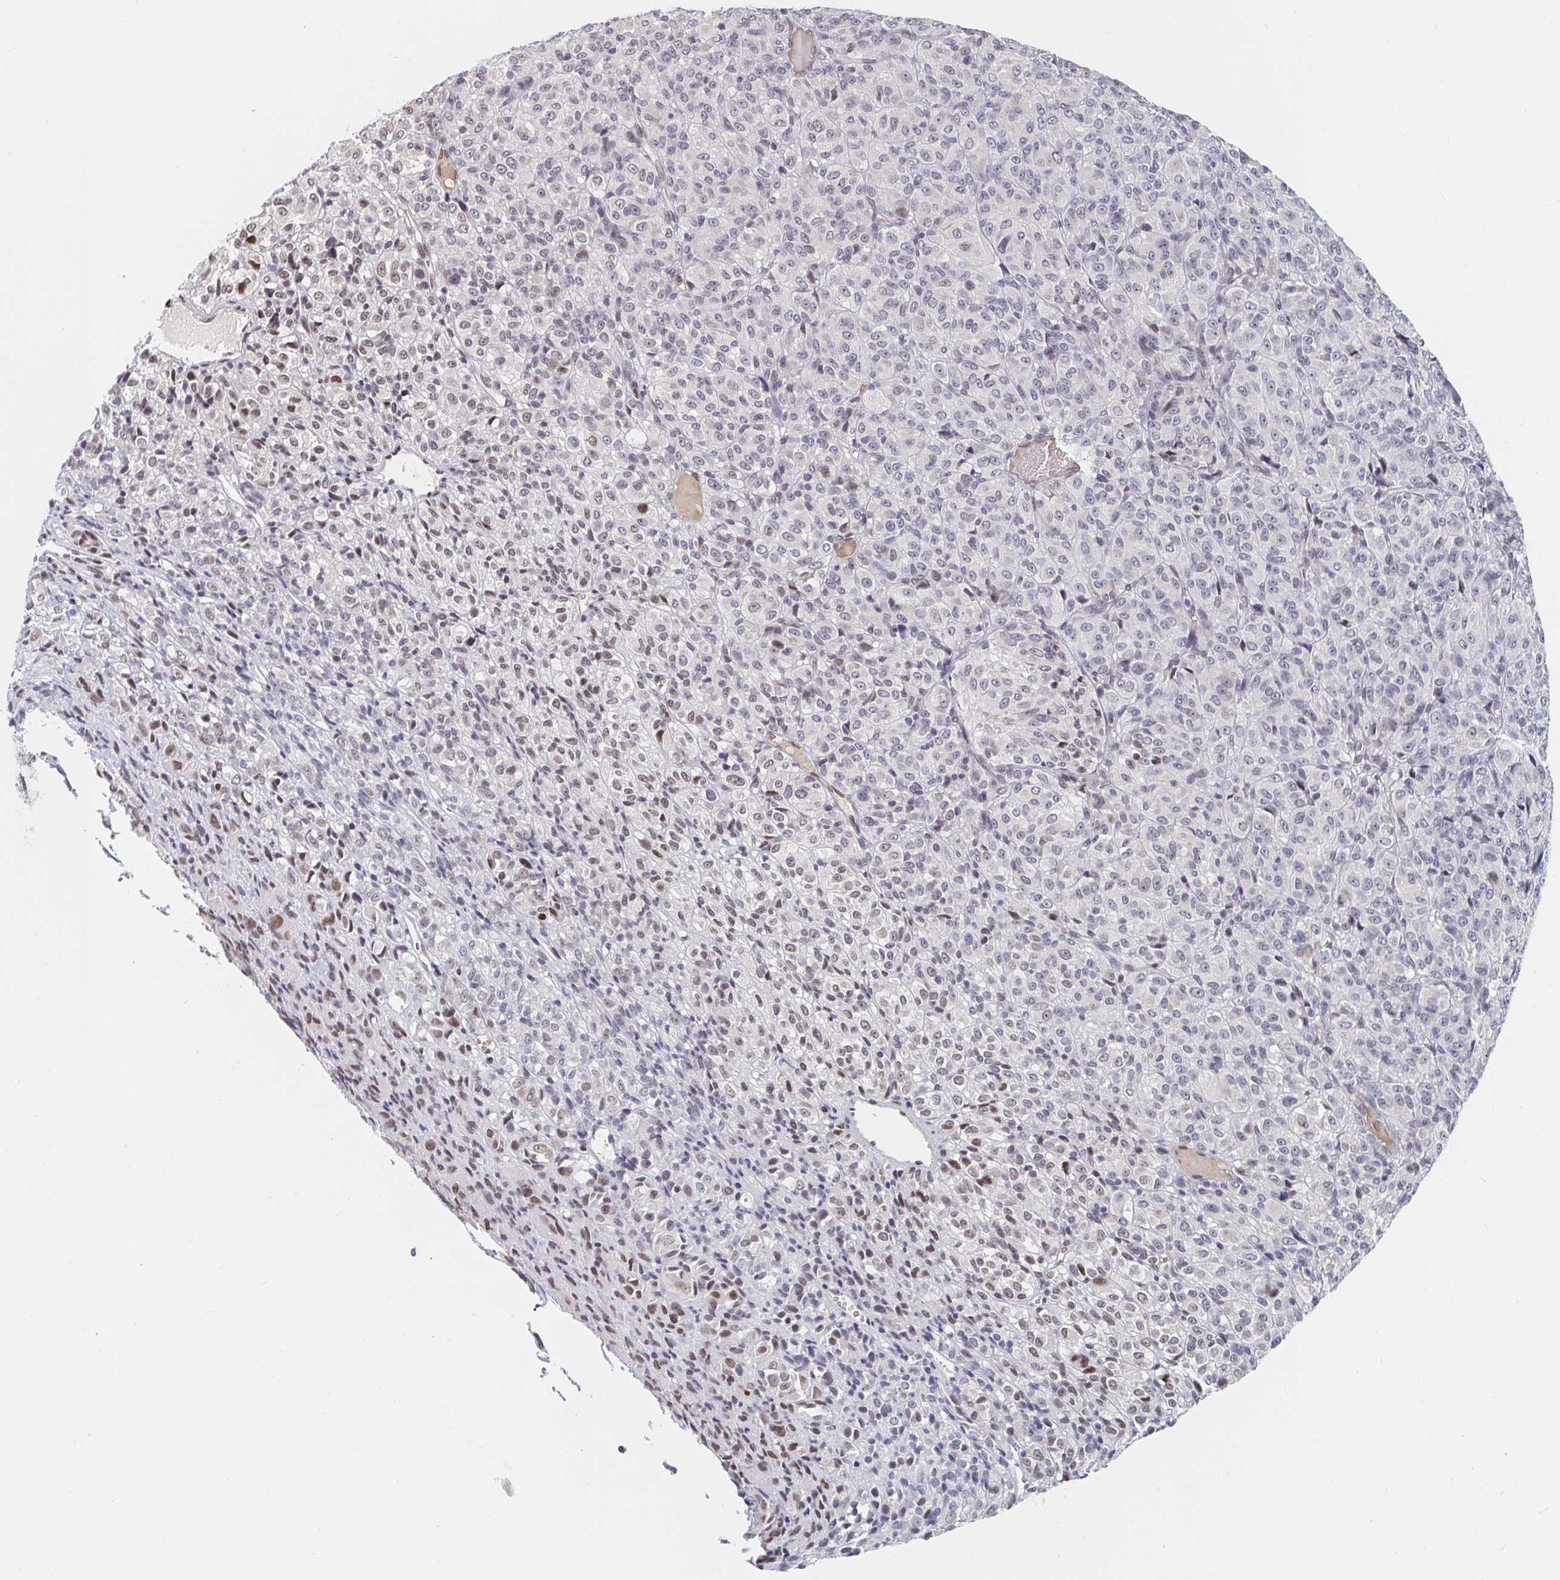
{"staining": {"intensity": "weak", "quantity": "<25%", "location": "nuclear"}, "tissue": "melanoma", "cell_type": "Tumor cells", "image_type": "cancer", "snomed": [{"axis": "morphology", "description": "Malignant melanoma, Metastatic site"}, {"axis": "topography", "description": "Brain"}], "caption": "Melanoma stained for a protein using immunohistochemistry shows no positivity tumor cells.", "gene": "CHD2", "patient": {"sex": "female", "age": 56}}